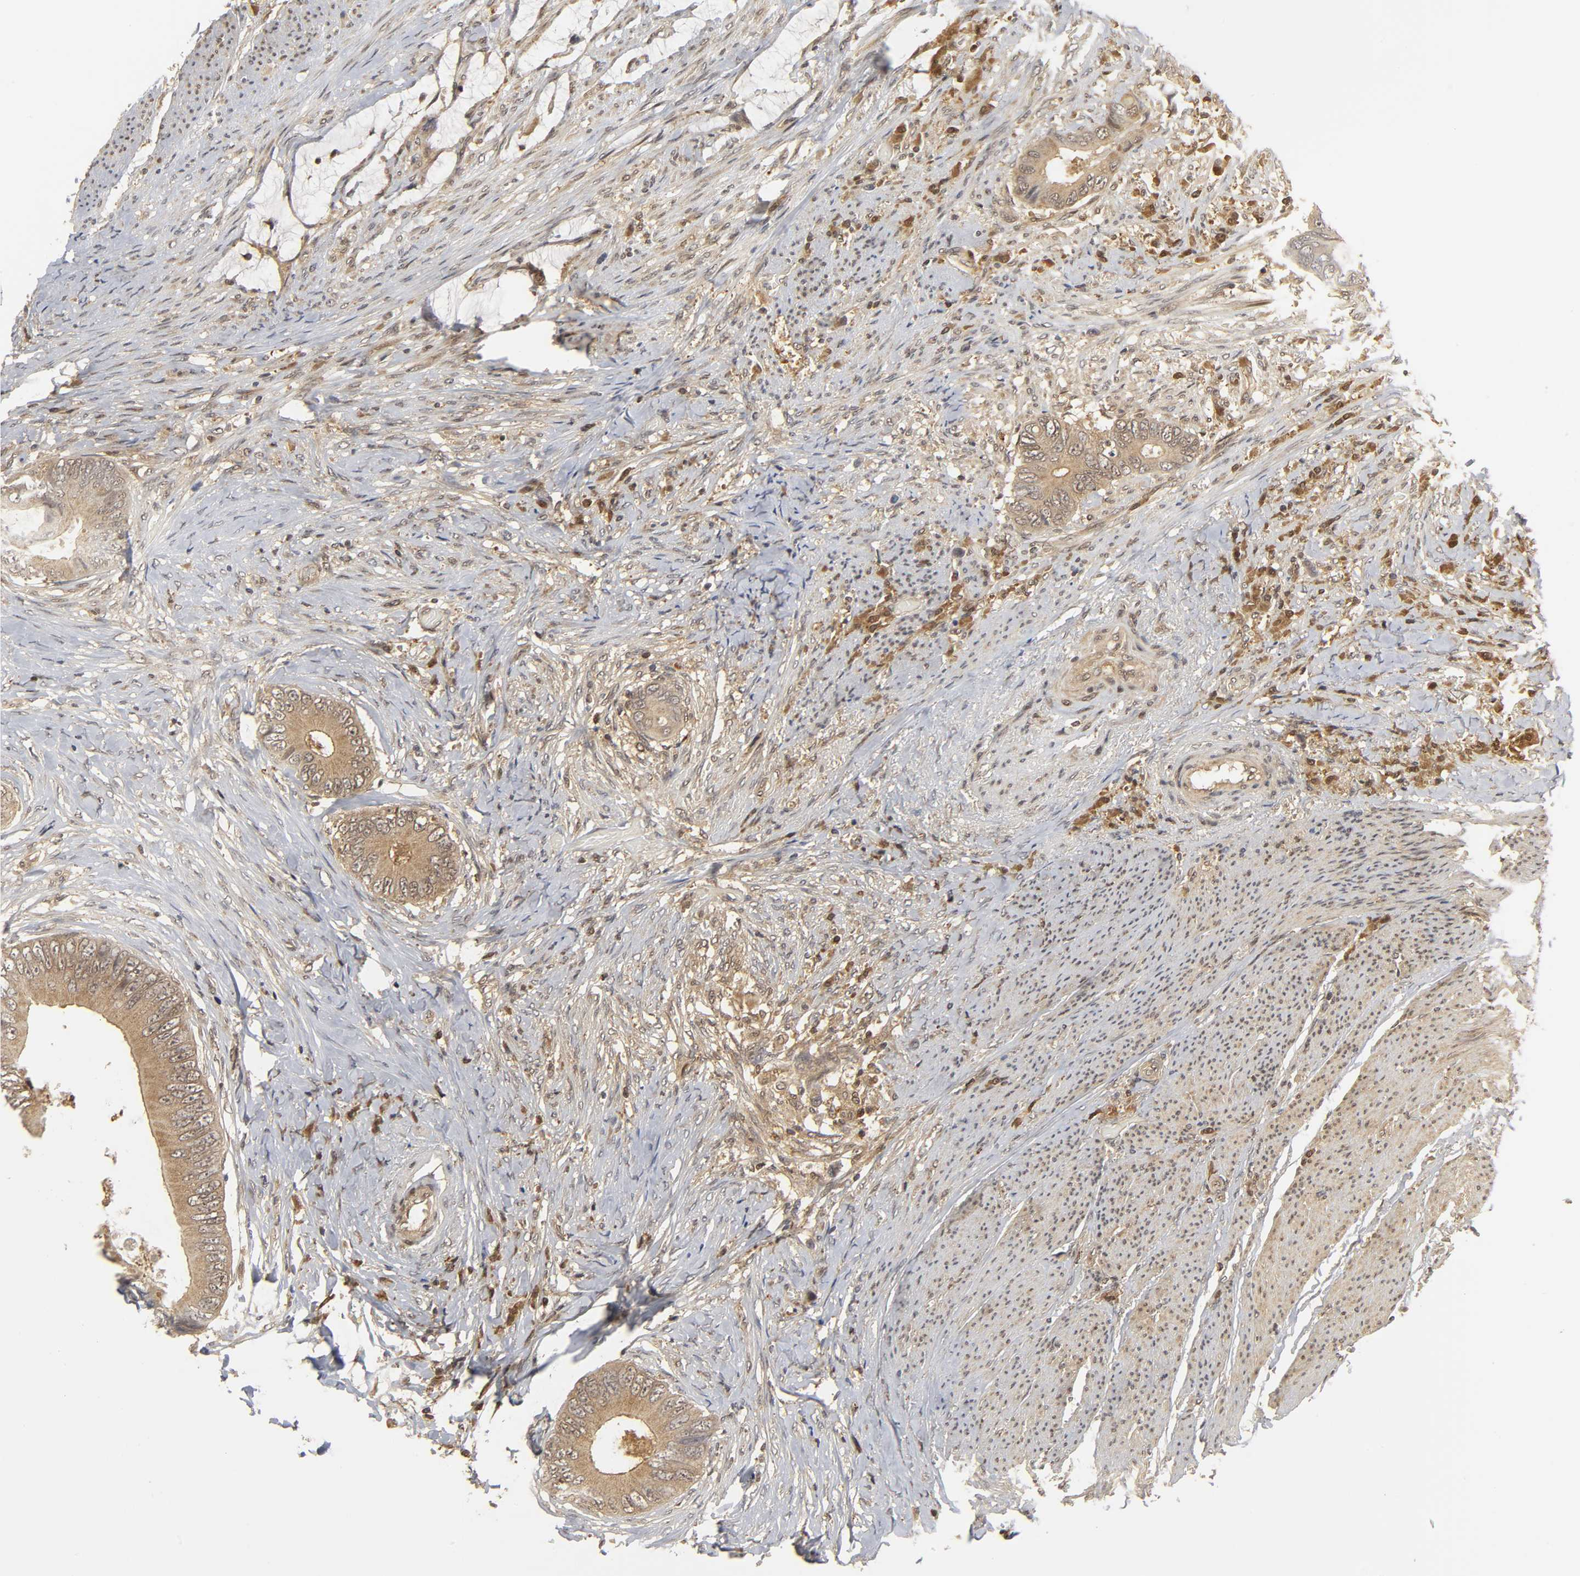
{"staining": {"intensity": "moderate", "quantity": ">75%", "location": "cytoplasmic/membranous"}, "tissue": "colorectal cancer", "cell_type": "Tumor cells", "image_type": "cancer", "snomed": [{"axis": "morphology", "description": "Normal tissue, NOS"}, {"axis": "morphology", "description": "Adenocarcinoma, NOS"}, {"axis": "topography", "description": "Rectum"}, {"axis": "topography", "description": "Peripheral nerve tissue"}], "caption": "Human adenocarcinoma (colorectal) stained with a protein marker displays moderate staining in tumor cells.", "gene": "PARK7", "patient": {"sex": "female", "age": 77}}